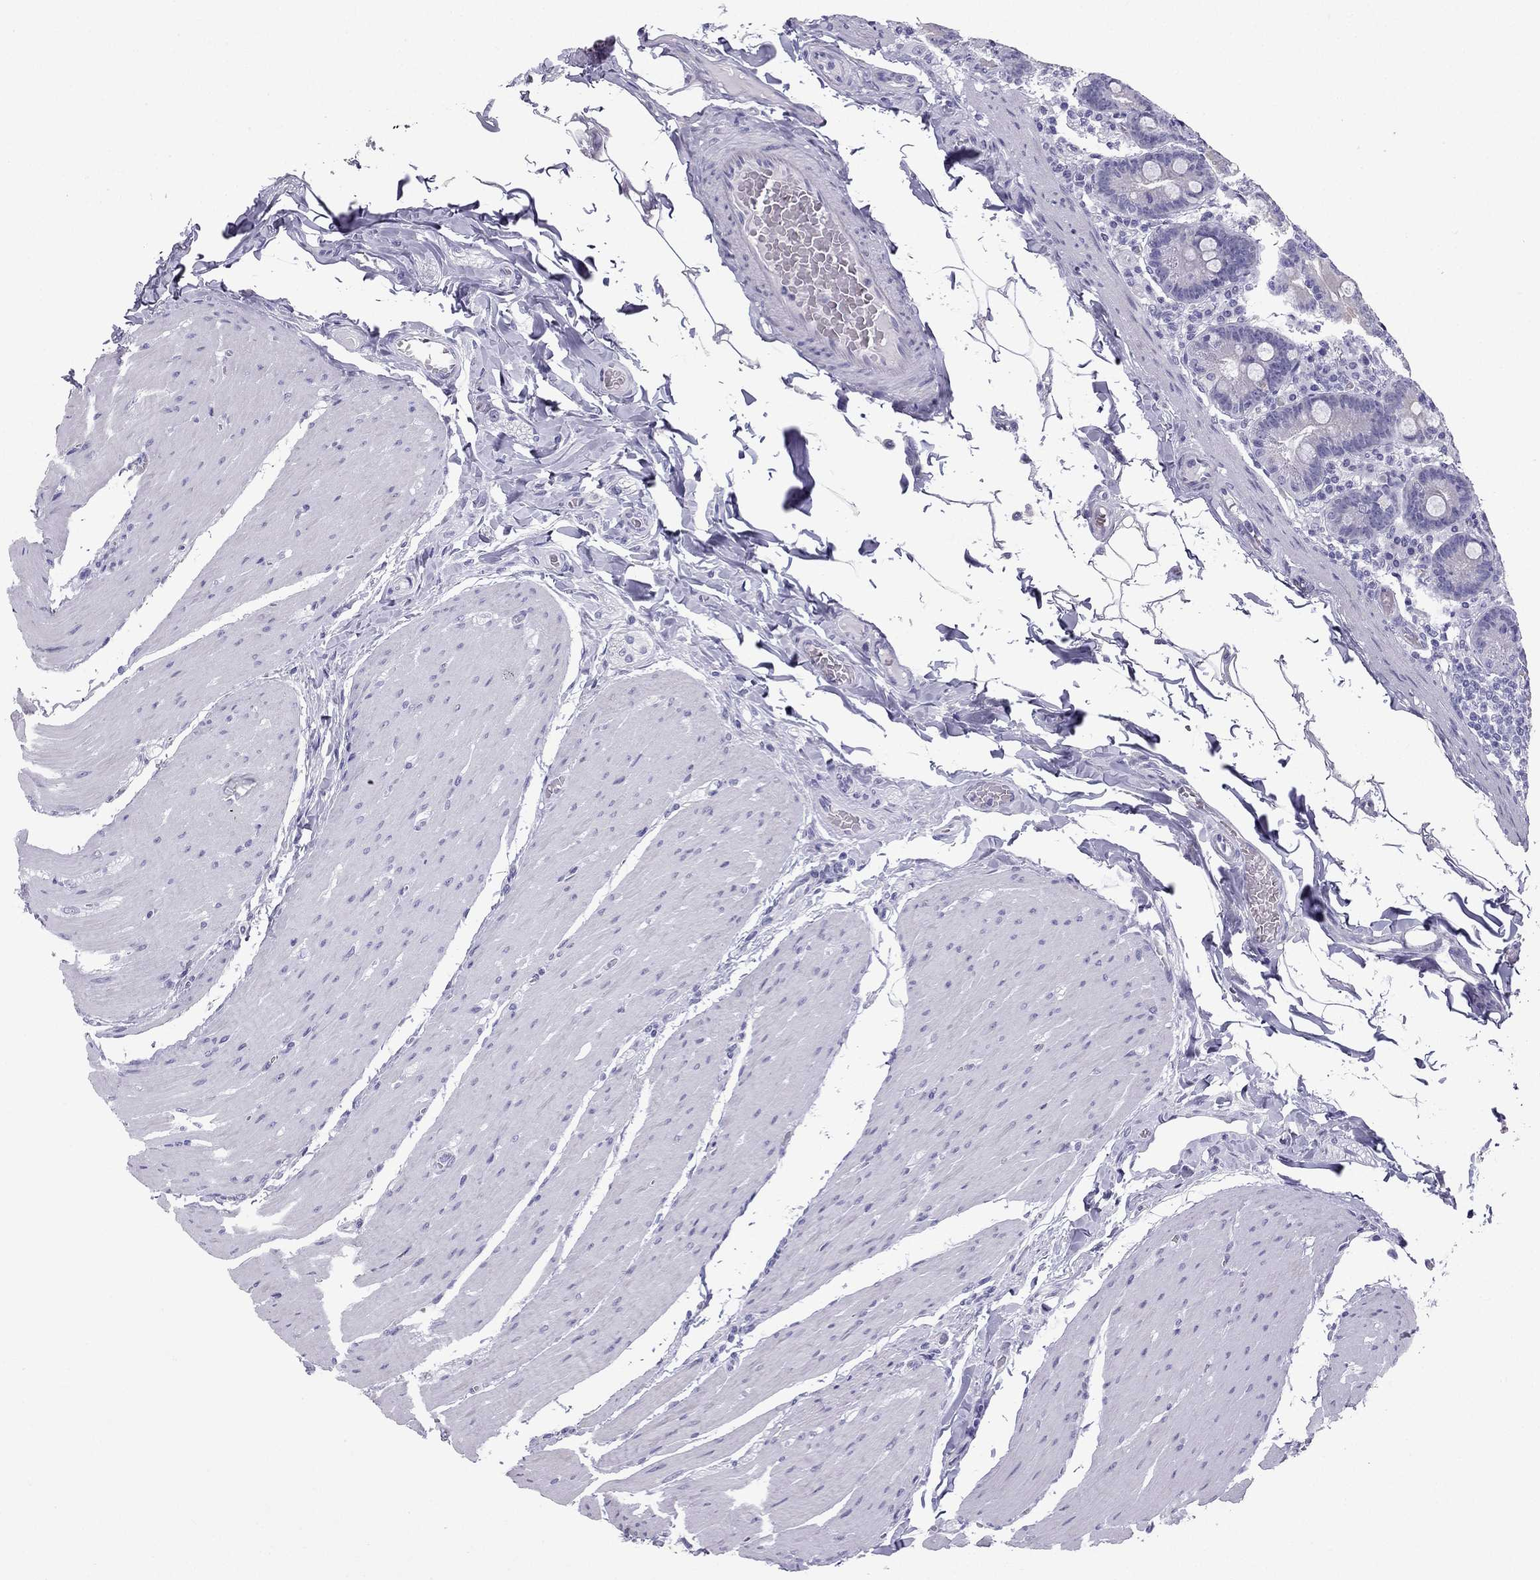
{"staining": {"intensity": "negative", "quantity": "none", "location": "none"}, "tissue": "small intestine", "cell_type": "Glandular cells", "image_type": "normal", "snomed": [{"axis": "morphology", "description": "Normal tissue, NOS"}, {"axis": "topography", "description": "Small intestine"}], "caption": "The immunohistochemistry micrograph has no significant expression in glandular cells of small intestine. (DAB (3,3'-diaminobenzidine) IHC visualized using brightfield microscopy, high magnification).", "gene": "GJA8", "patient": {"sex": "male", "age": 37}}